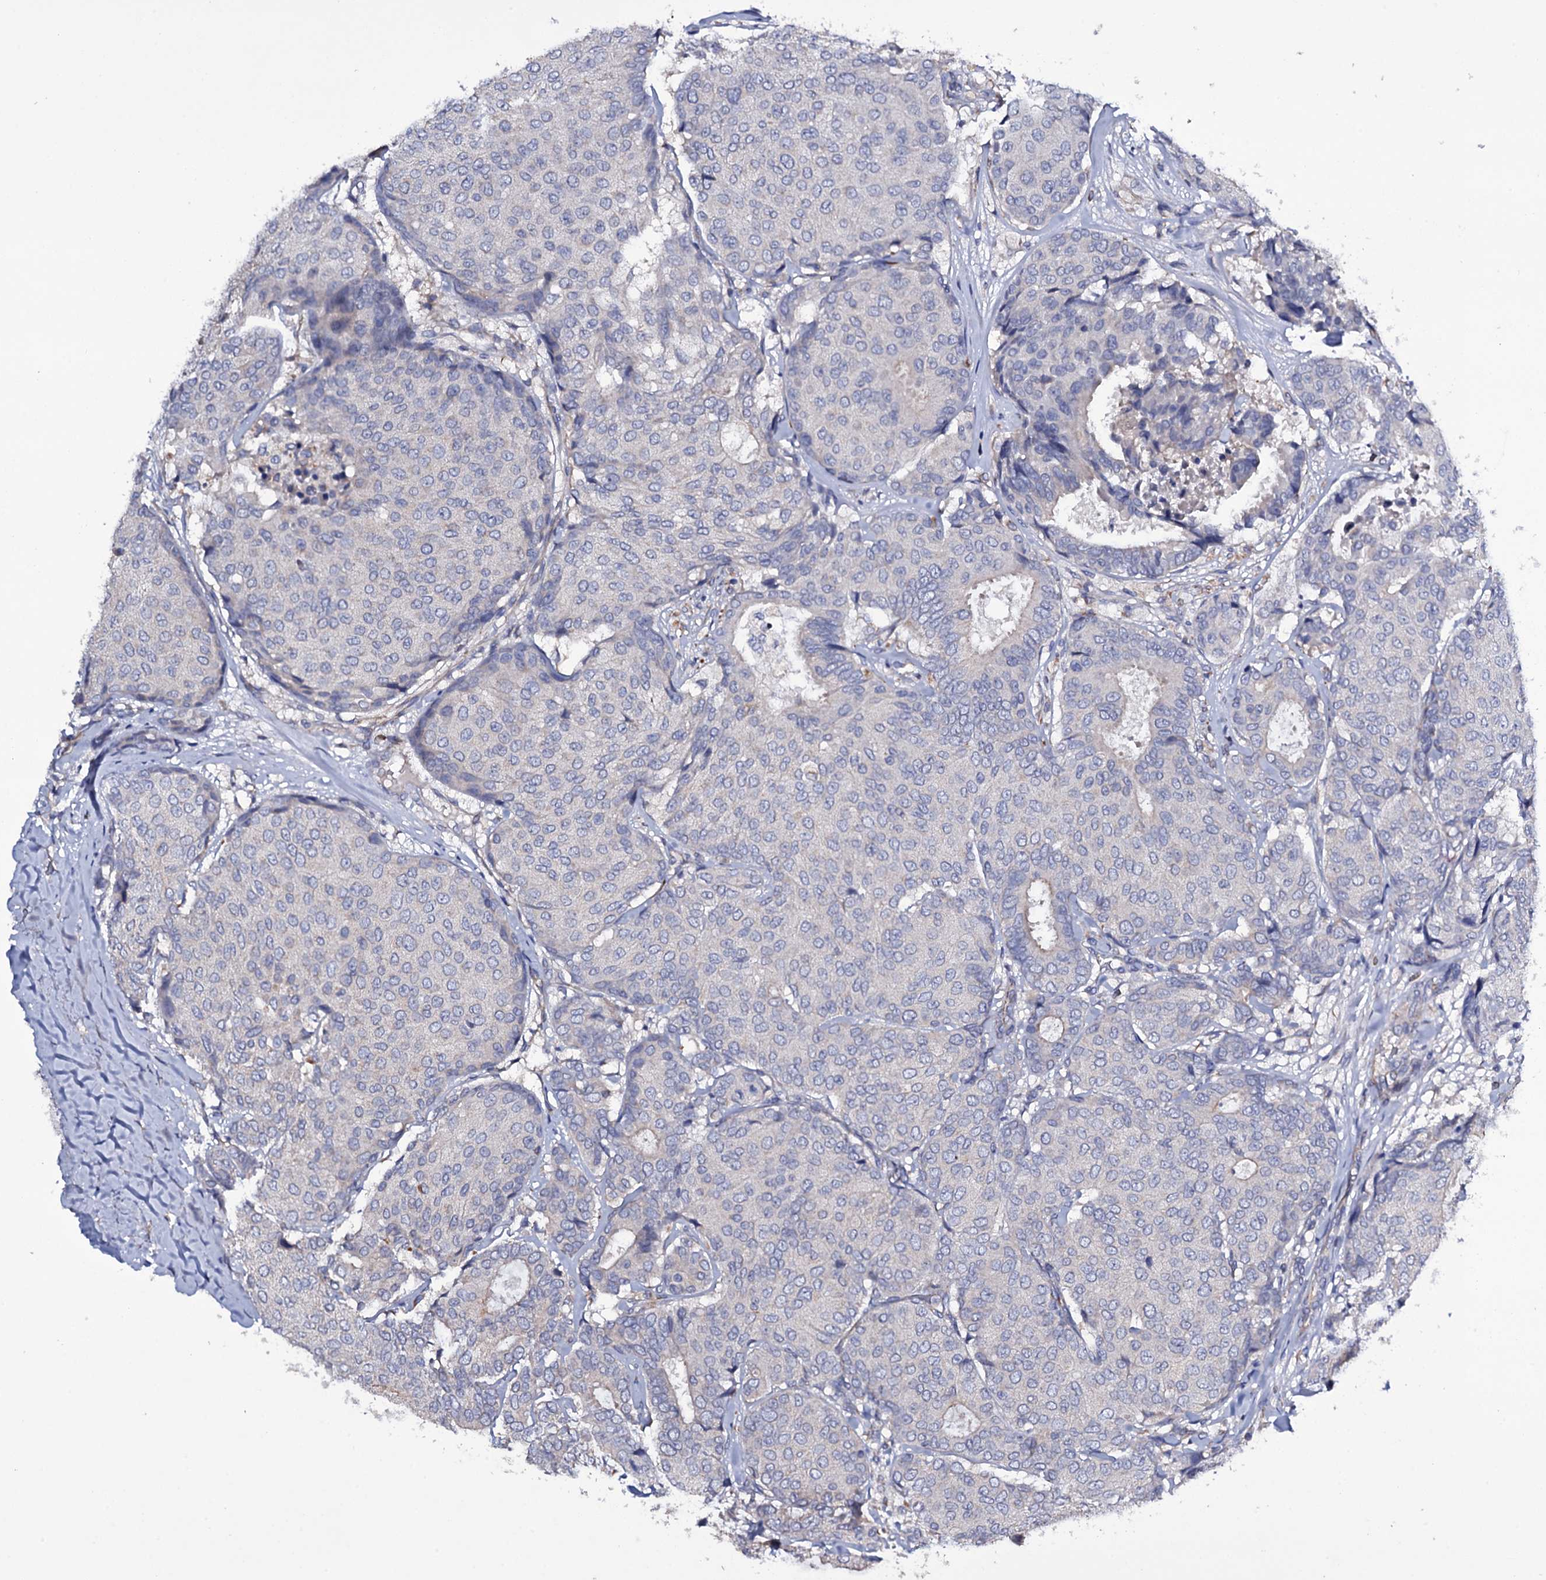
{"staining": {"intensity": "negative", "quantity": "none", "location": "none"}, "tissue": "breast cancer", "cell_type": "Tumor cells", "image_type": "cancer", "snomed": [{"axis": "morphology", "description": "Duct carcinoma"}, {"axis": "topography", "description": "Breast"}], "caption": "Photomicrograph shows no significant protein positivity in tumor cells of breast cancer. (DAB IHC, high magnification).", "gene": "BCL2L14", "patient": {"sex": "female", "age": 75}}